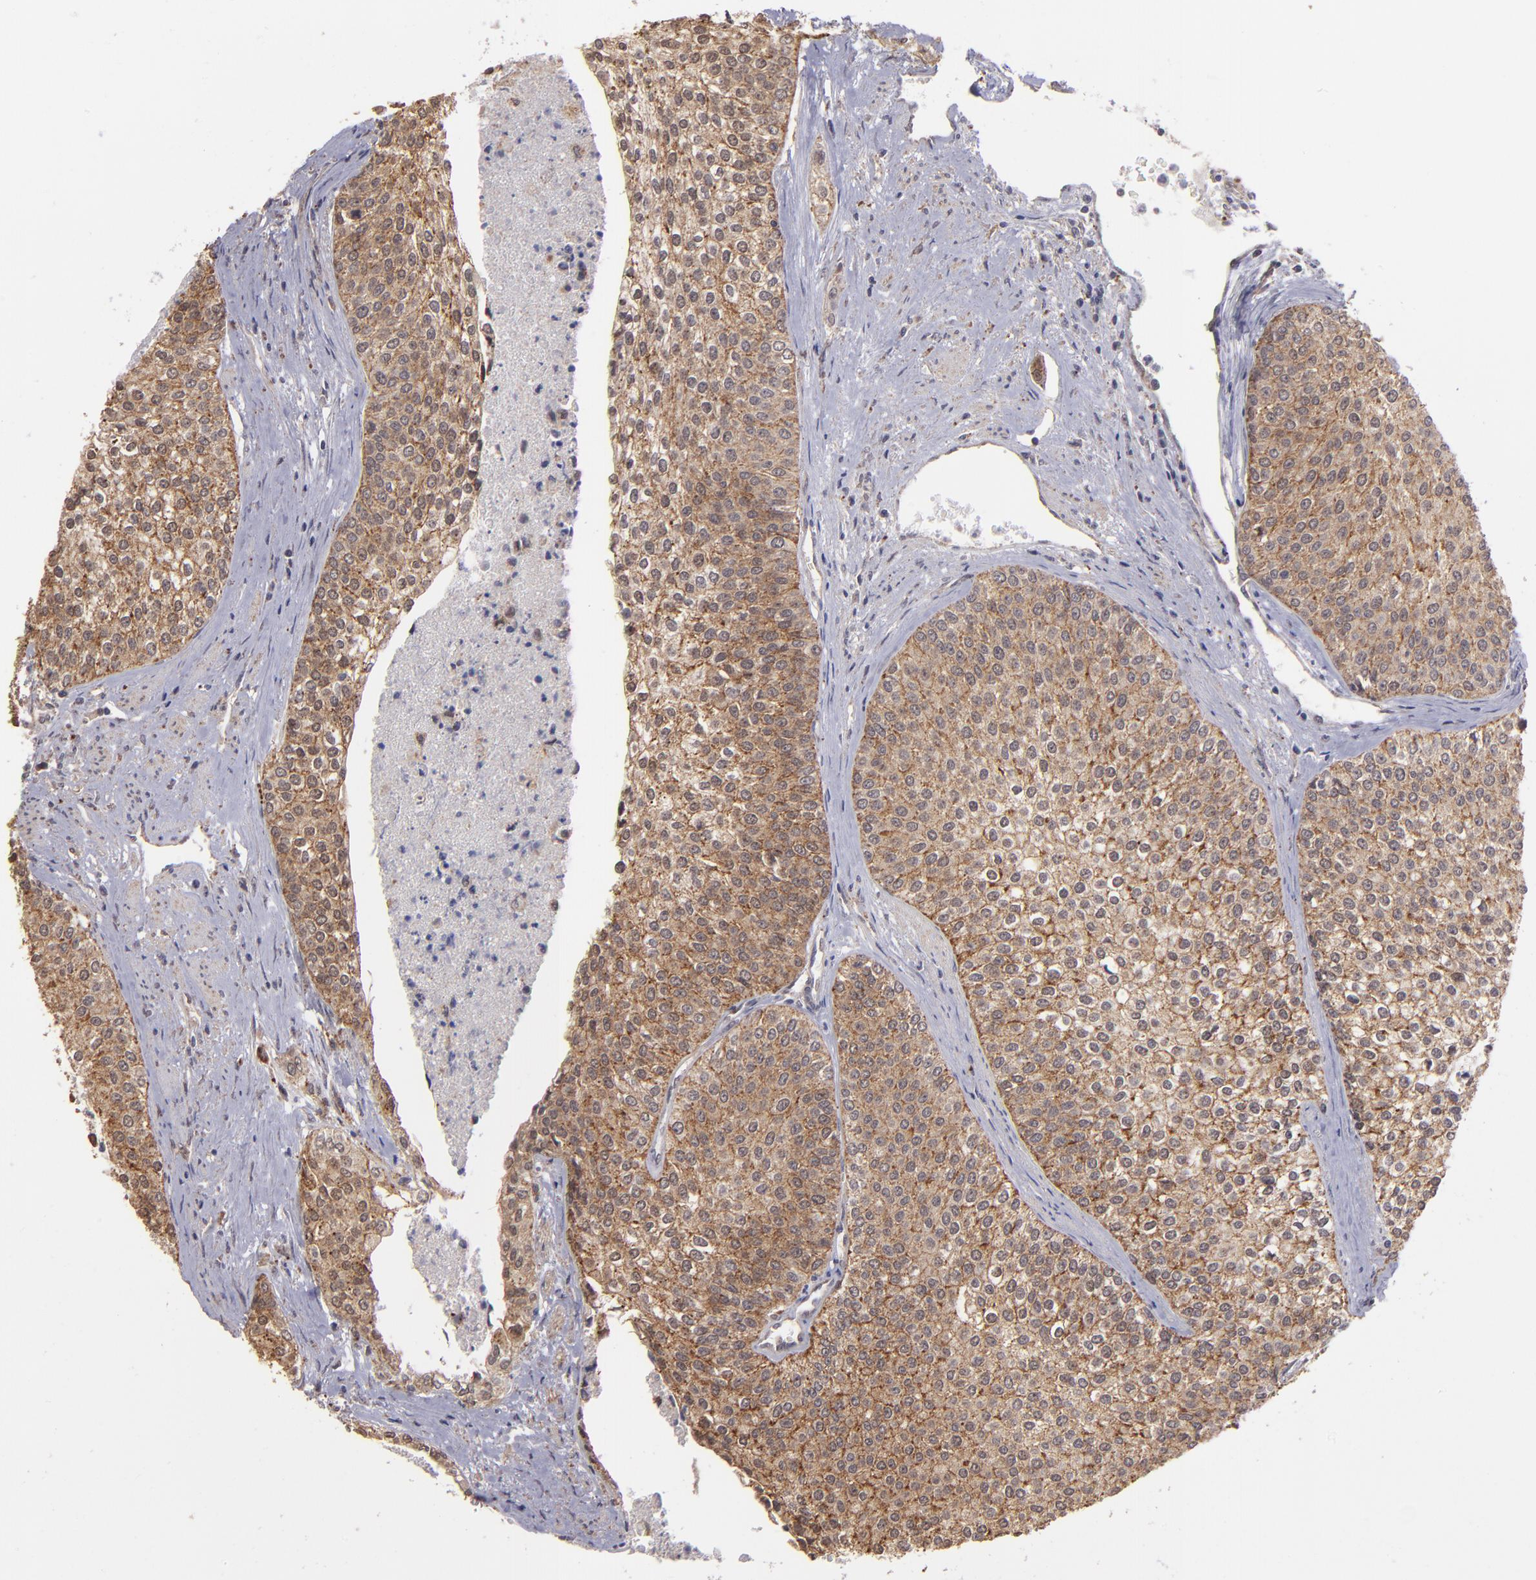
{"staining": {"intensity": "moderate", "quantity": ">75%", "location": "cytoplasmic/membranous"}, "tissue": "urothelial cancer", "cell_type": "Tumor cells", "image_type": "cancer", "snomed": [{"axis": "morphology", "description": "Urothelial carcinoma, Low grade"}, {"axis": "topography", "description": "Urinary bladder"}], "caption": "Urothelial cancer was stained to show a protein in brown. There is medium levels of moderate cytoplasmic/membranous positivity in about >75% of tumor cells. Using DAB (3,3'-diaminobenzidine) (brown) and hematoxylin (blue) stains, captured at high magnification using brightfield microscopy.", "gene": "SIPA1L1", "patient": {"sex": "female", "age": 73}}